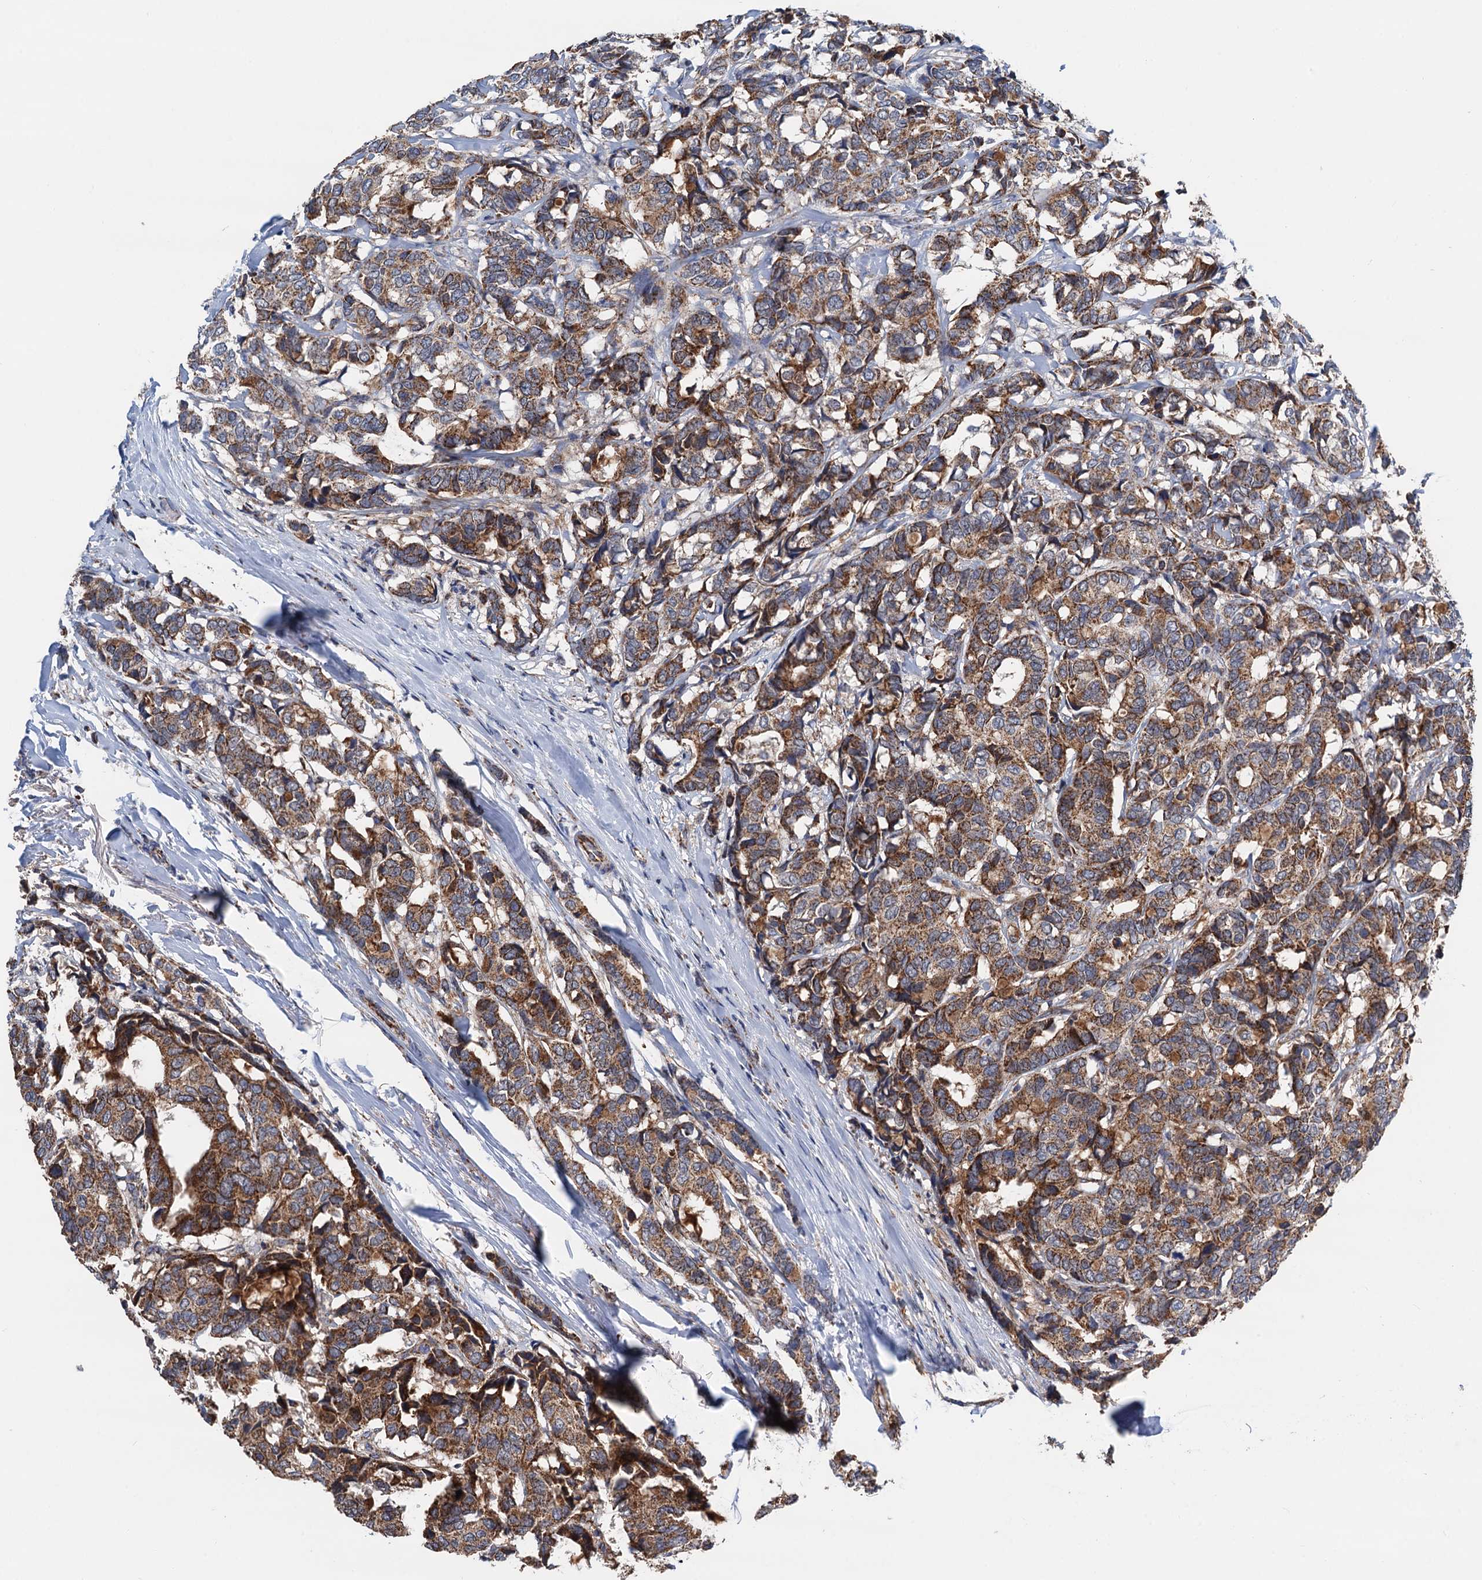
{"staining": {"intensity": "strong", "quantity": ">75%", "location": "cytoplasmic/membranous"}, "tissue": "breast cancer", "cell_type": "Tumor cells", "image_type": "cancer", "snomed": [{"axis": "morphology", "description": "Duct carcinoma"}, {"axis": "topography", "description": "Breast"}], "caption": "IHC image of human intraductal carcinoma (breast) stained for a protein (brown), which displays high levels of strong cytoplasmic/membranous positivity in about >75% of tumor cells.", "gene": "DGLUCY", "patient": {"sex": "female", "age": 87}}